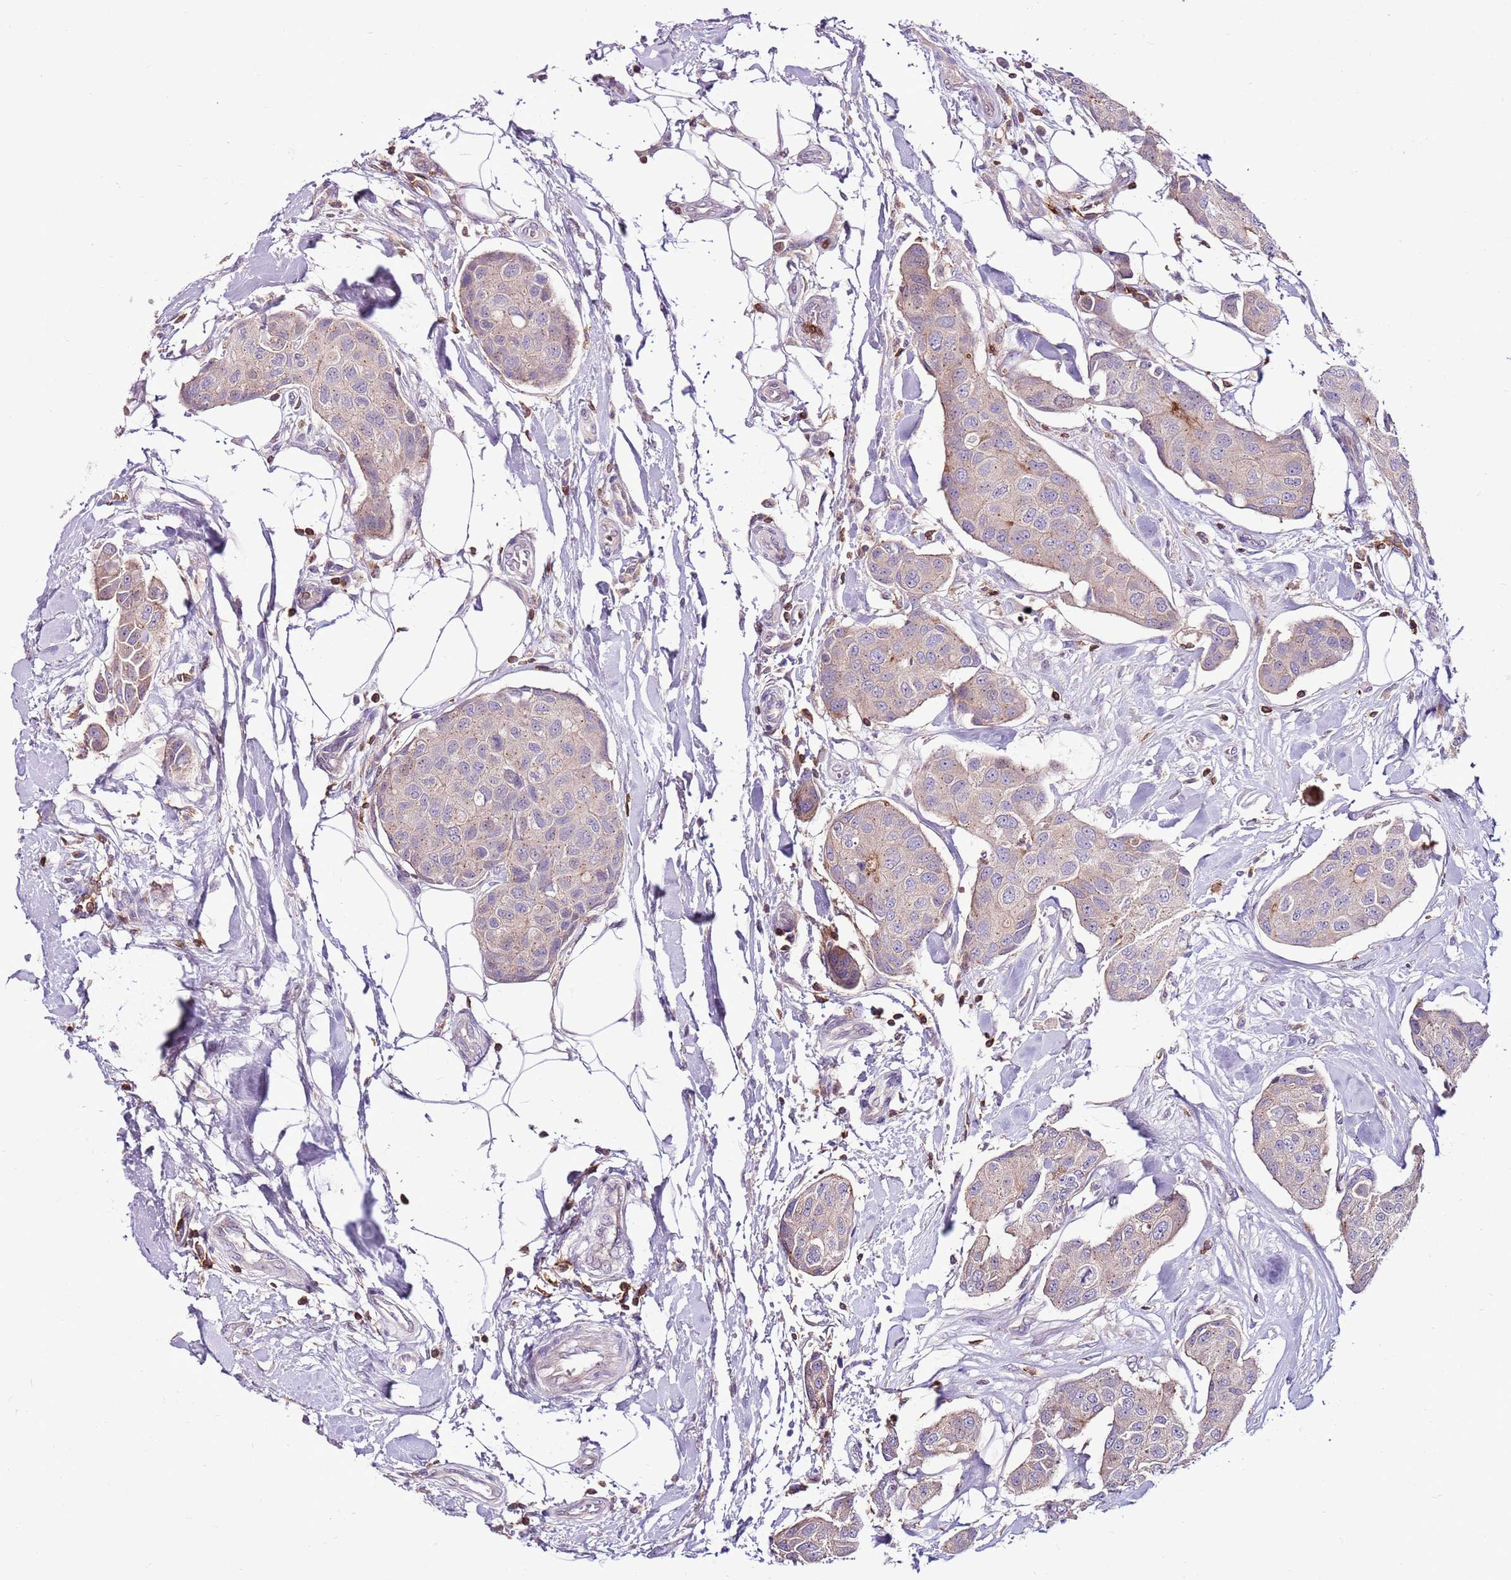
{"staining": {"intensity": "weak", "quantity": "<25%", "location": "cytoplasmic/membranous"}, "tissue": "breast cancer", "cell_type": "Tumor cells", "image_type": "cancer", "snomed": [{"axis": "morphology", "description": "Duct carcinoma"}, {"axis": "topography", "description": "Breast"}, {"axis": "topography", "description": "Lymph node"}], "caption": "Immunohistochemical staining of breast cancer exhibits no significant expression in tumor cells.", "gene": "ZSWIM1", "patient": {"sex": "female", "age": 80}}